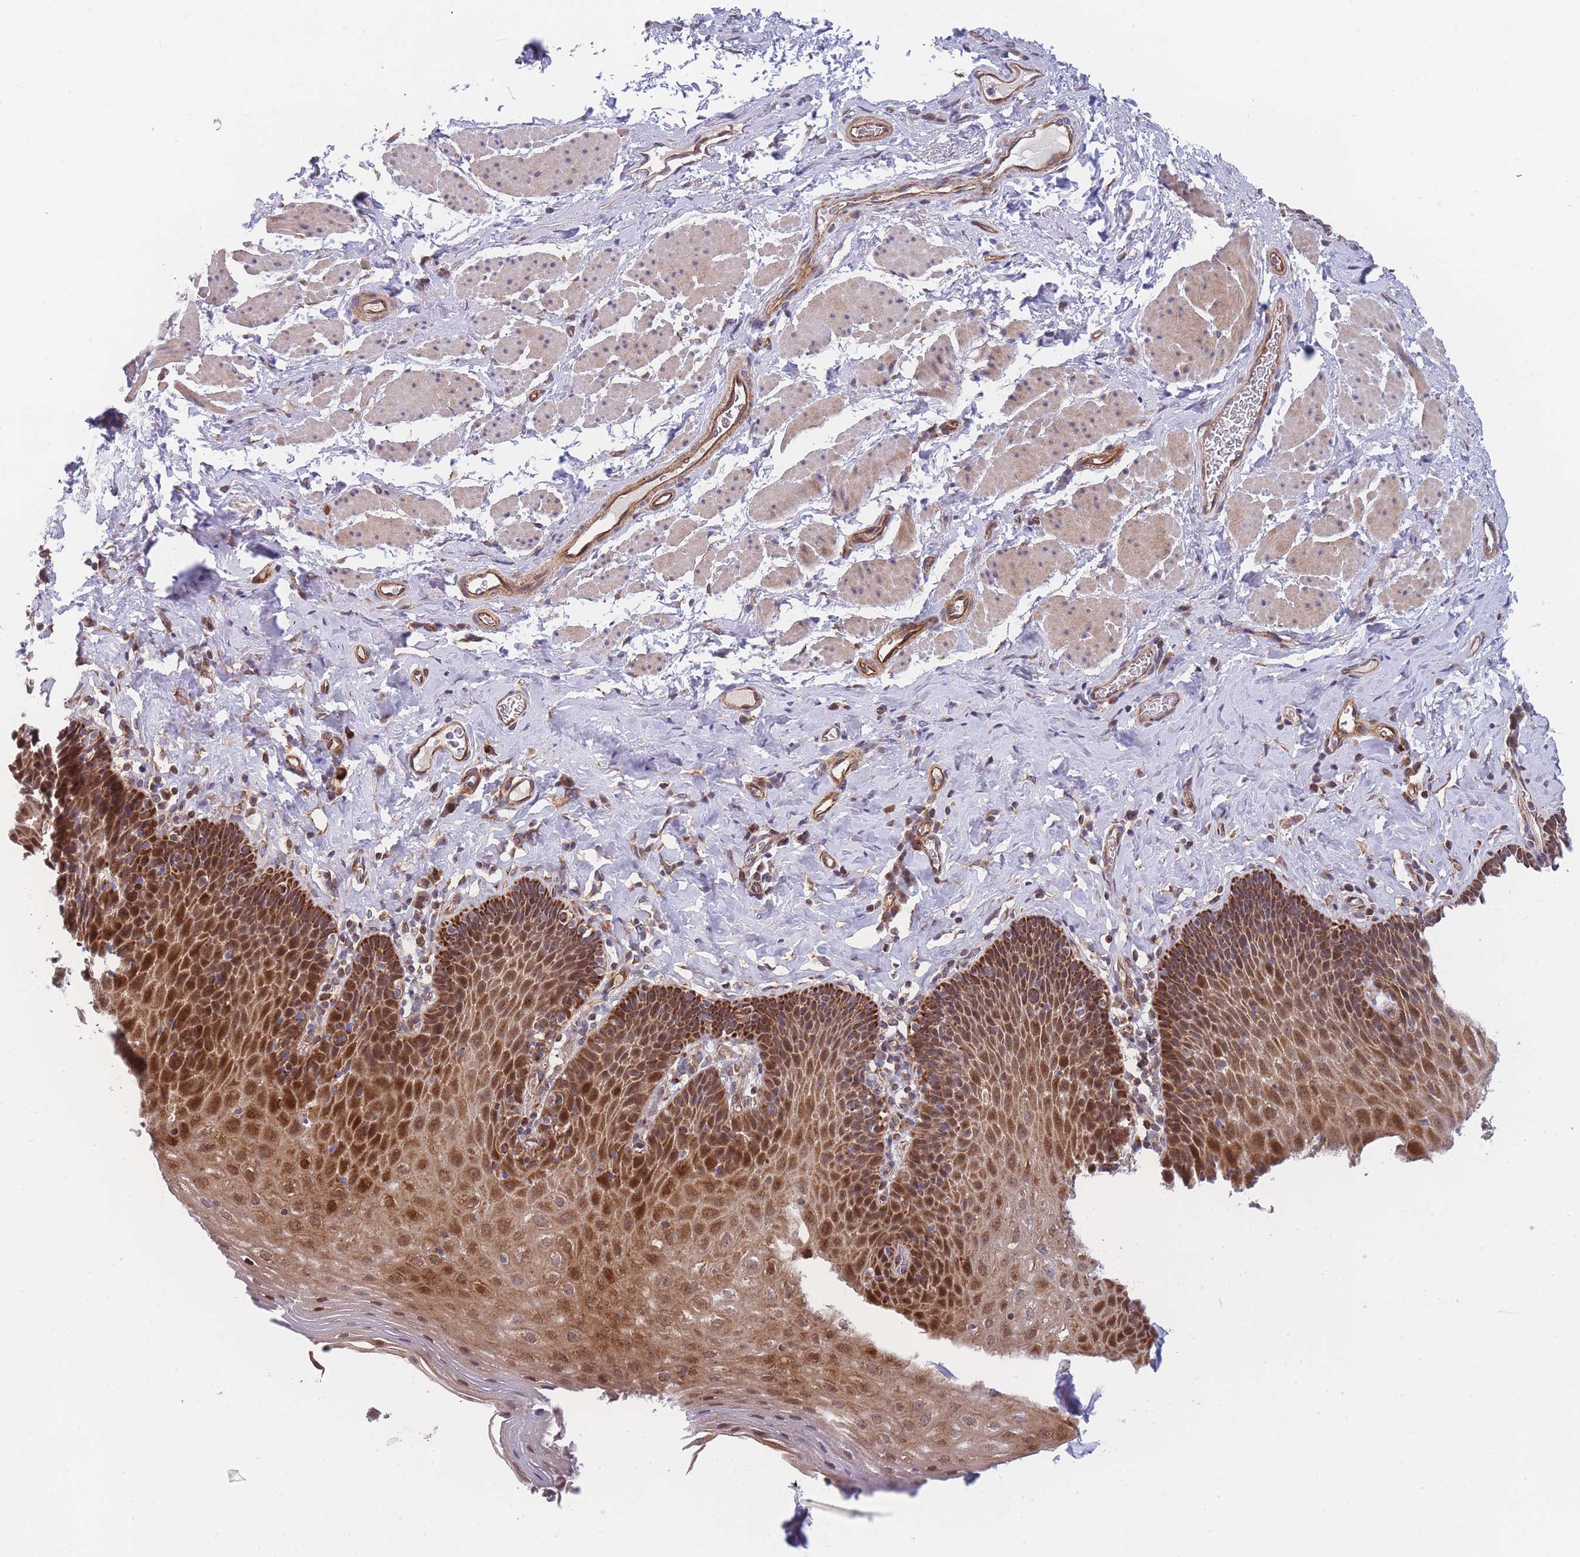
{"staining": {"intensity": "strong", "quantity": ">75%", "location": "cytoplasmic/membranous"}, "tissue": "esophagus", "cell_type": "Squamous epithelial cells", "image_type": "normal", "snomed": [{"axis": "morphology", "description": "Normal tissue, NOS"}, {"axis": "topography", "description": "Esophagus"}], "caption": "Esophagus stained for a protein (brown) displays strong cytoplasmic/membranous positive positivity in about >75% of squamous epithelial cells.", "gene": "MTRES1", "patient": {"sex": "female", "age": 61}}